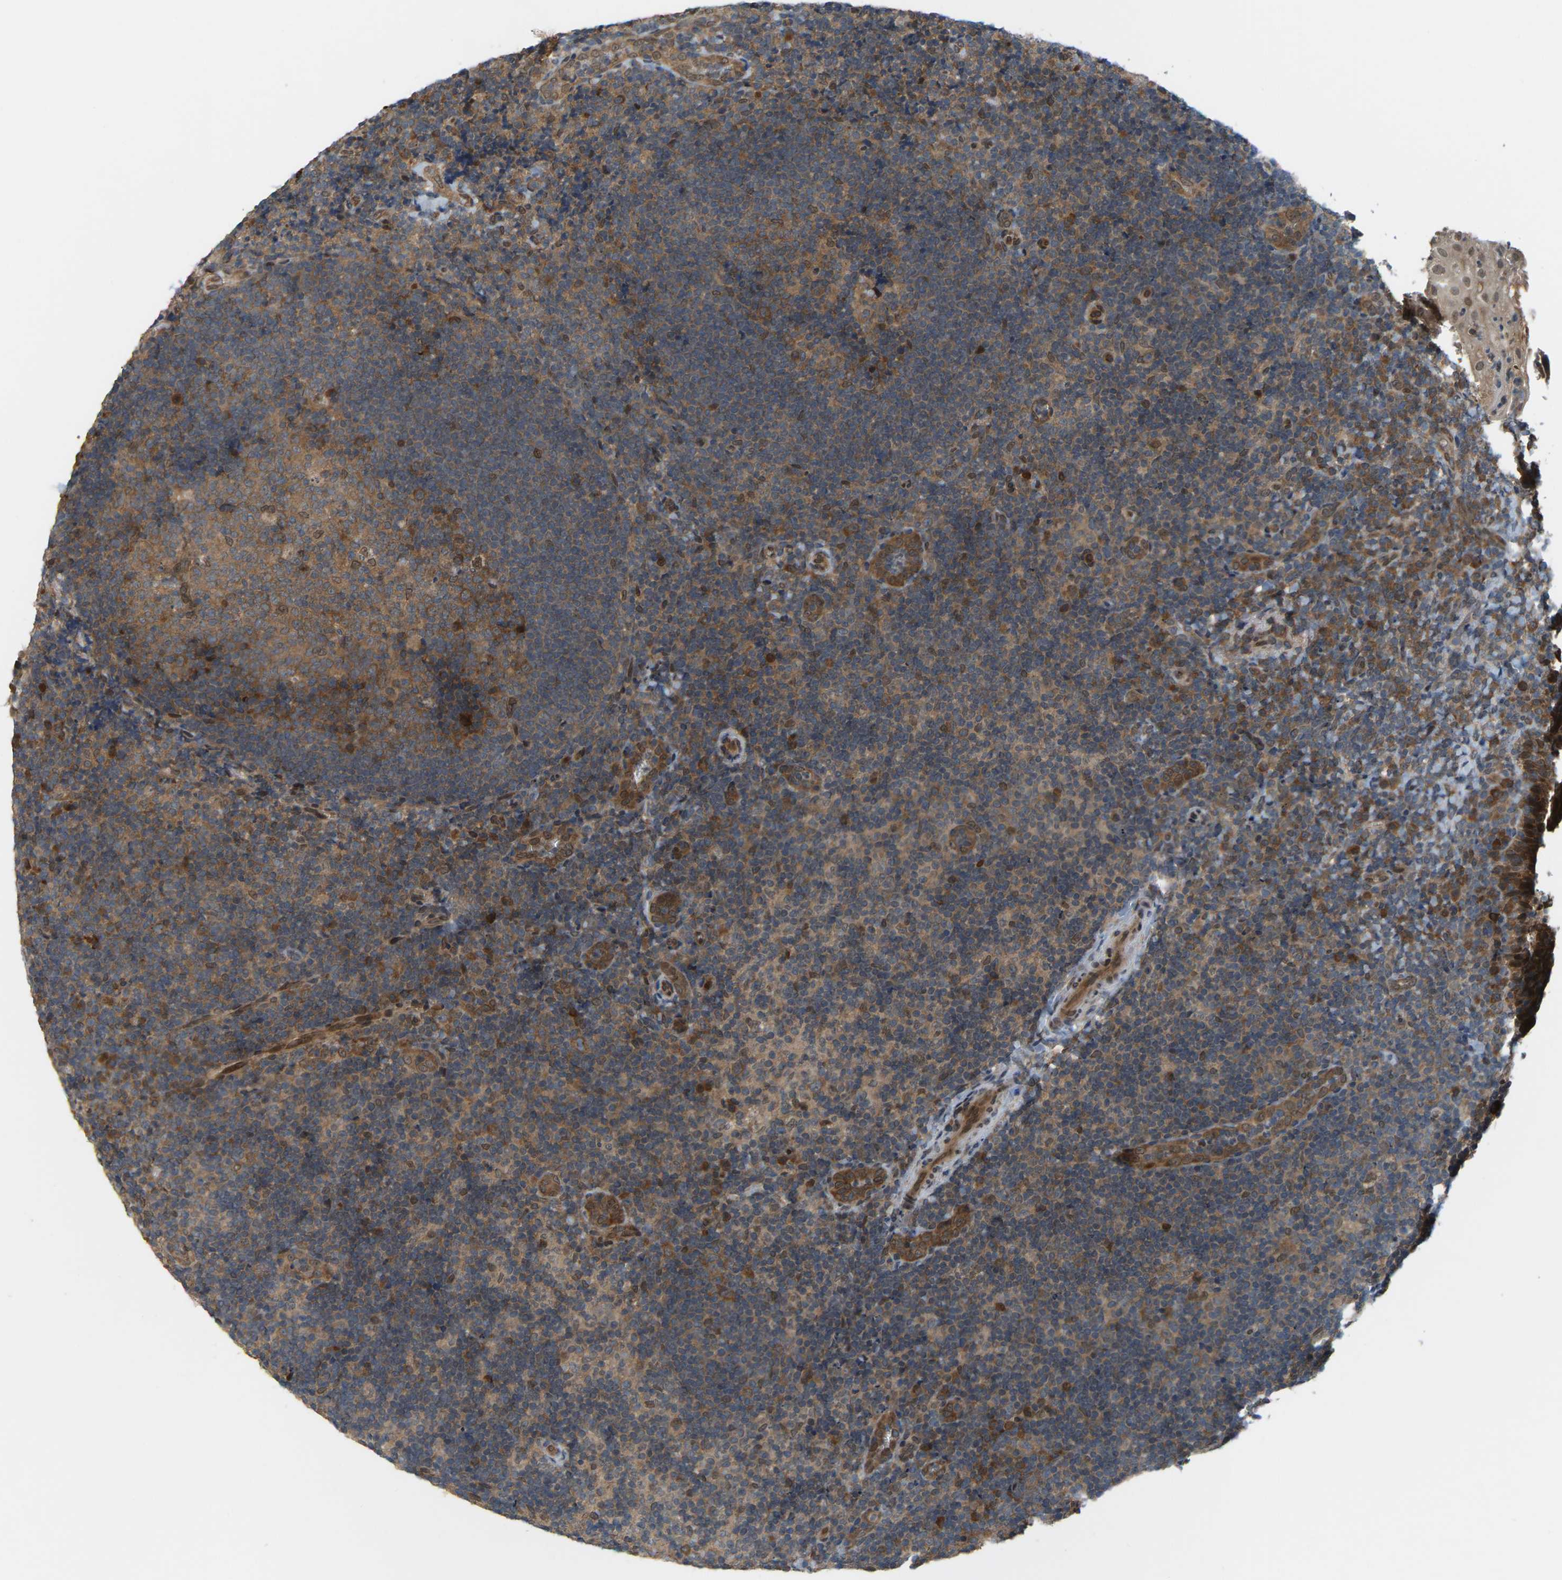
{"staining": {"intensity": "moderate", "quantity": ">75%", "location": "cytoplasmic/membranous"}, "tissue": "tonsil", "cell_type": "Germinal center cells", "image_type": "normal", "snomed": [{"axis": "morphology", "description": "Normal tissue, NOS"}, {"axis": "topography", "description": "Tonsil"}], "caption": "The photomicrograph reveals staining of unremarkable tonsil, revealing moderate cytoplasmic/membranous protein positivity (brown color) within germinal center cells. (IHC, brightfield microscopy, high magnification).", "gene": "CROT", "patient": {"sex": "male", "age": 37}}